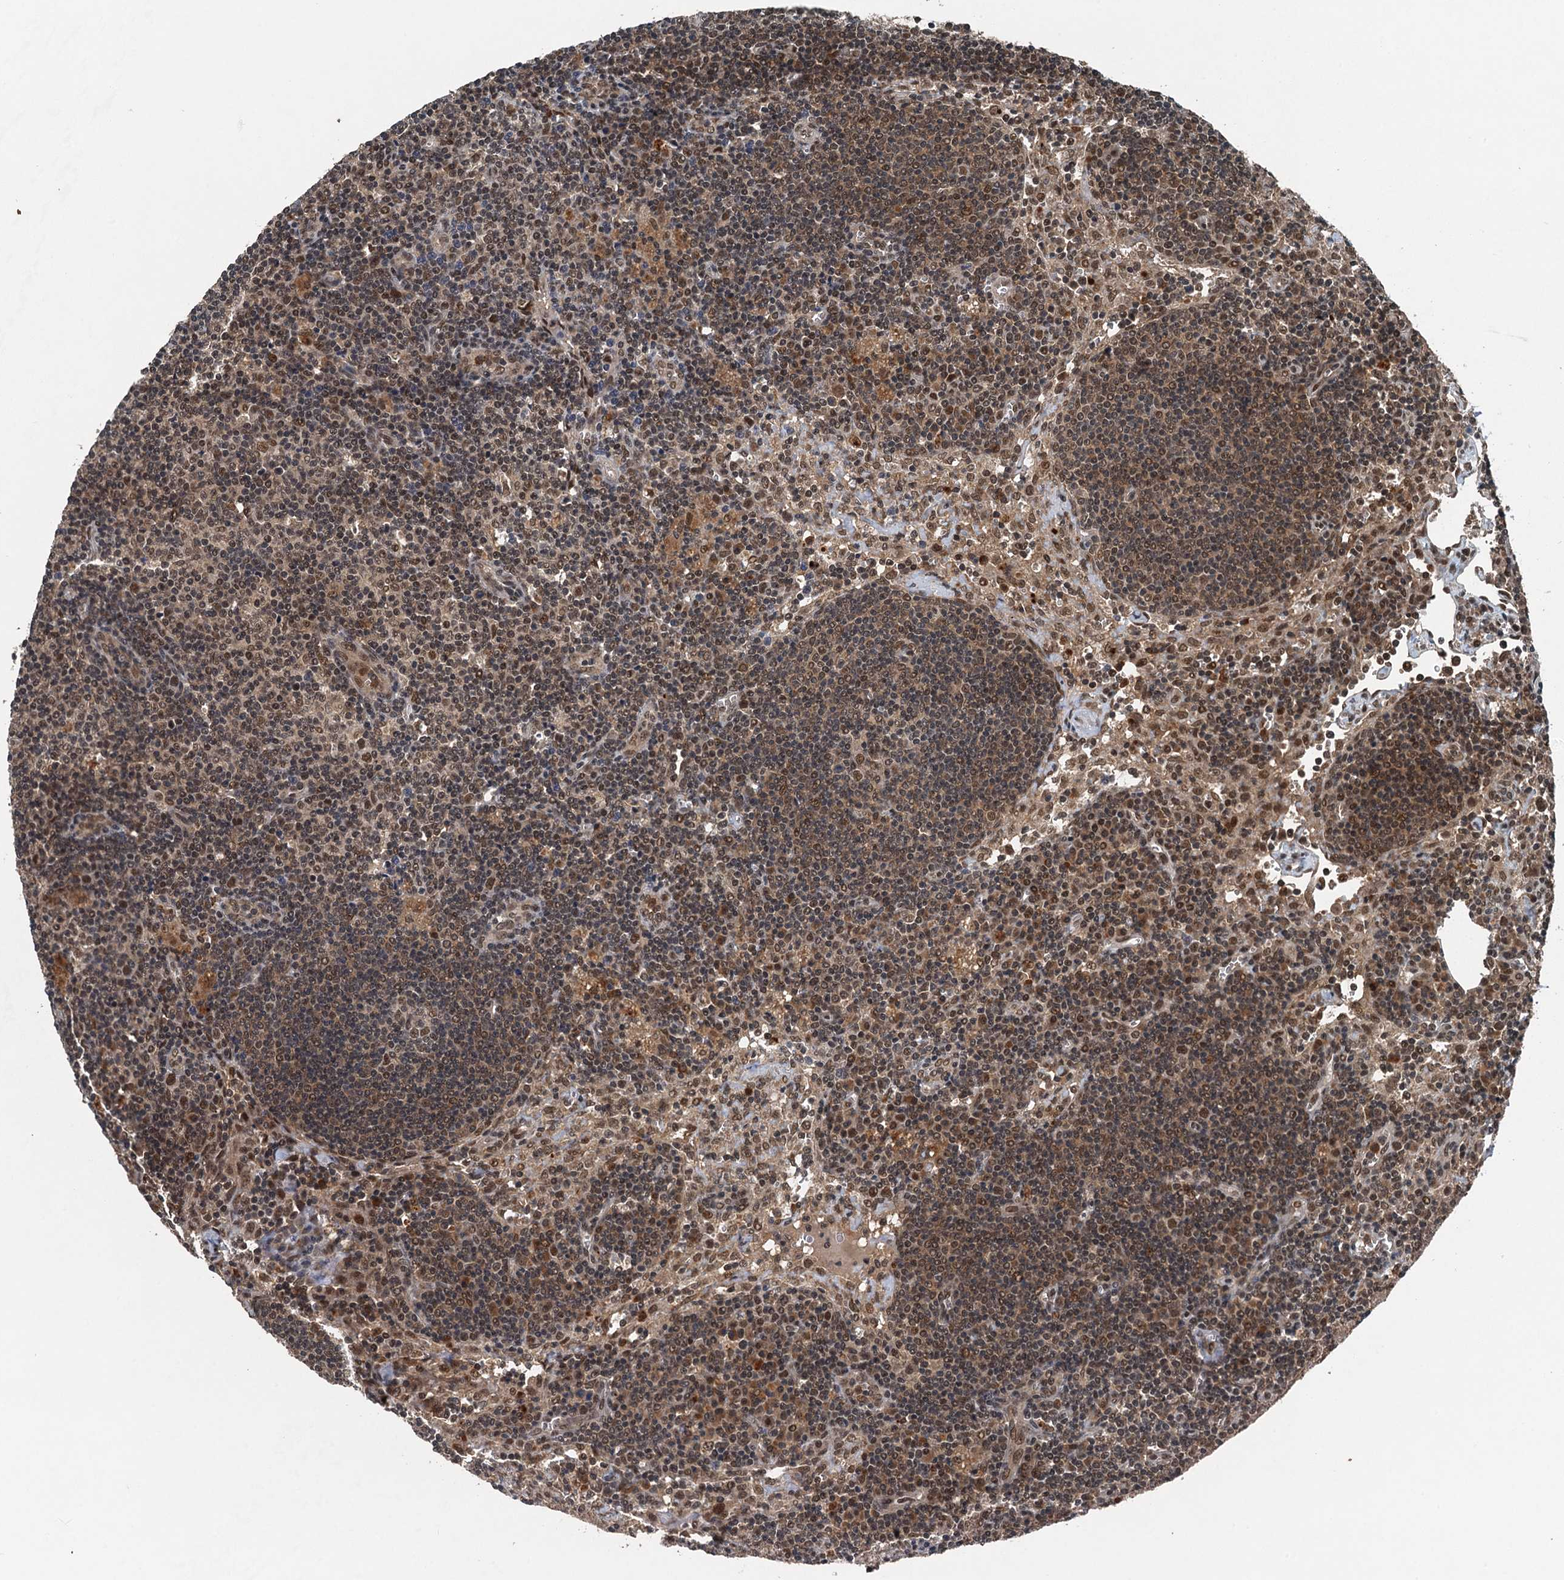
{"staining": {"intensity": "moderate", "quantity": ">75%", "location": "nuclear"}, "tissue": "lymph node", "cell_type": "Germinal center cells", "image_type": "normal", "snomed": [{"axis": "morphology", "description": "Normal tissue, NOS"}, {"axis": "topography", "description": "Lymph node"}], "caption": "High-magnification brightfield microscopy of unremarkable lymph node stained with DAB (brown) and counterstained with hematoxylin (blue). germinal center cells exhibit moderate nuclear staining is appreciated in approximately>75% of cells.", "gene": "UBXN6", "patient": {"sex": "male", "age": 58}}